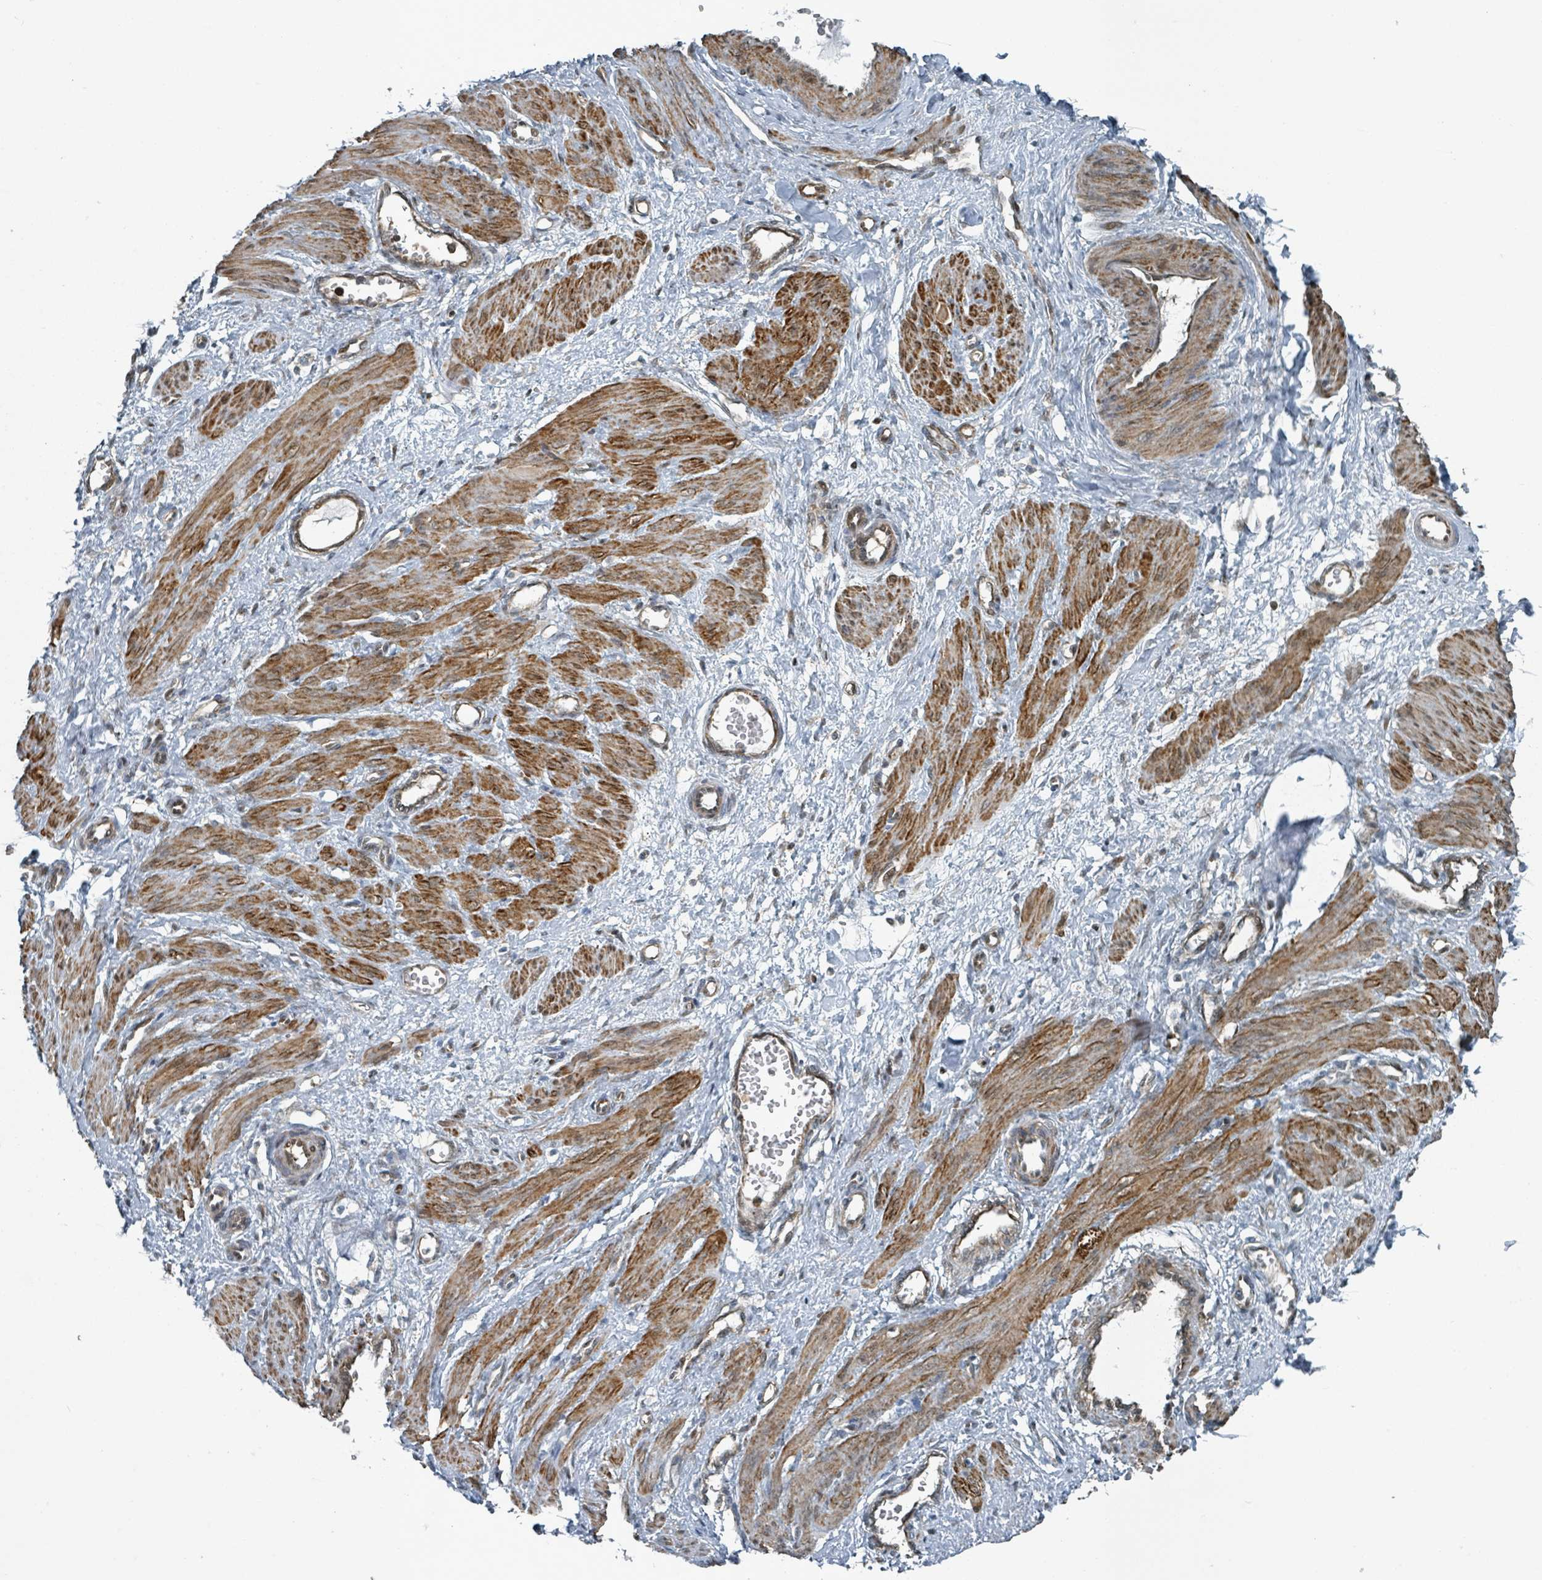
{"staining": {"intensity": "strong", "quantity": ">75%", "location": "cytoplasmic/membranous"}, "tissue": "smooth muscle", "cell_type": "Smooth muscle cells", "image_type": "normal", "snomed": [{"axis": "morphology", "description": "Normal tissue, NOS"}, {"axis": "topography", "description": "Endometrium"}], "caption": "Smooth muscle was stained to show a protein in brown. There is high levels of strong cytoplasmic/membranous staining in about >75% of smooth muscle cells. (IHC, brightfield microscopy, high magnification).", "gene": "RHPN2", "patient": {"sex": "female", "age": 33}}